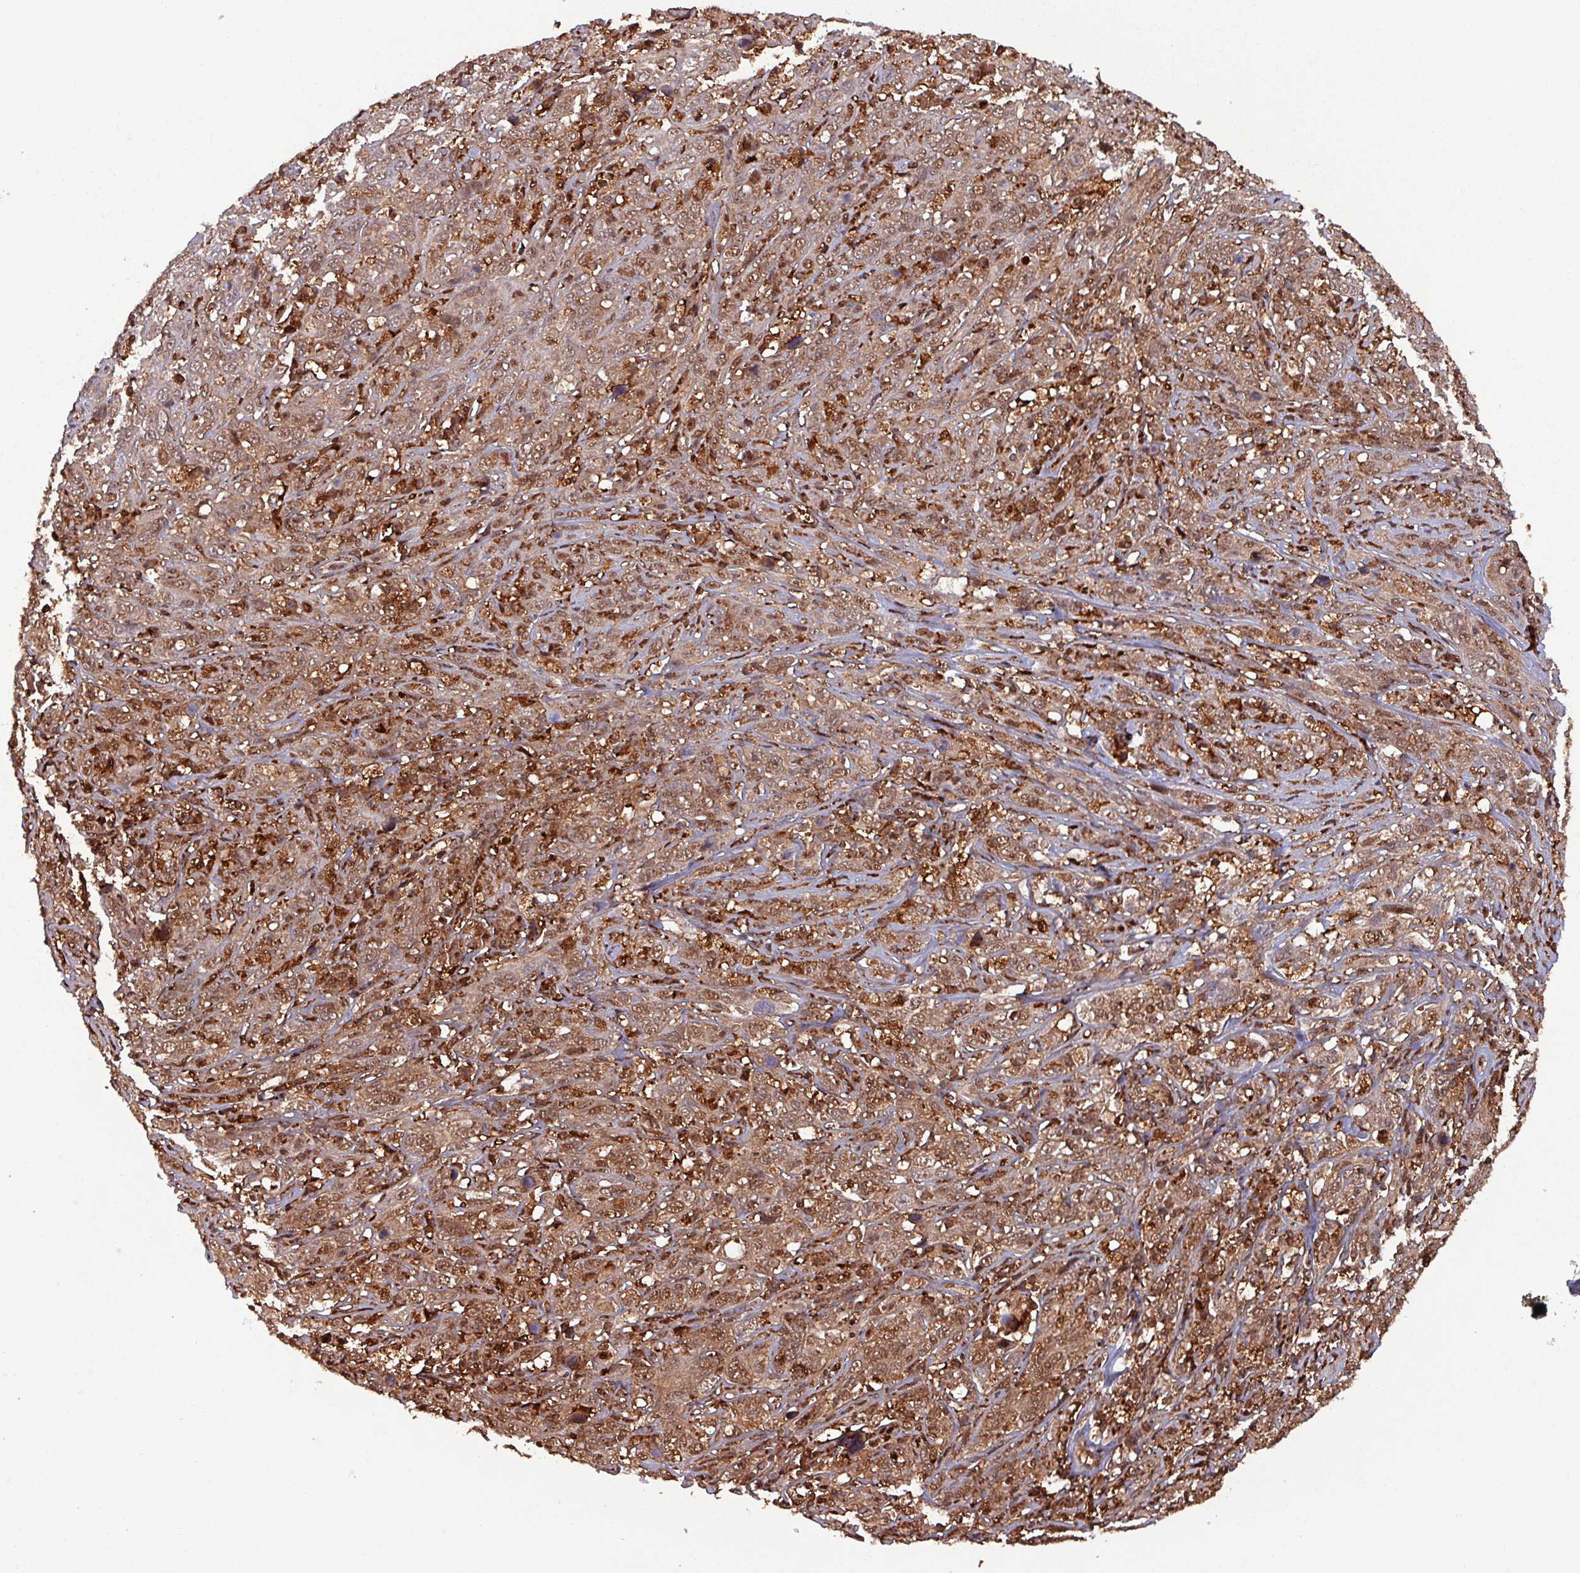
{"staining": {"intensity": "moderate", "quantity": ">75%", "location": "cytoplasmic/membranous,nuclear"}, "tissue": "cervical cancer", "cell_type": "Tumor cells", "image_type": "cancer", "snomed": [{"axis": "morphology", "description": "Squamous cell carcinoma, NOS"}, {"axis": "topography", "description": "Cervix"}], "caption": "Cervical squamous cell carcinoma stained with DAB IHC shows medium levels of moderate cytoplasmic/membranous and nuclear staining in approximately >75% of tumor cells.", "gene": "PSMB8", "patient": {"sex": "female", "age": 46}}